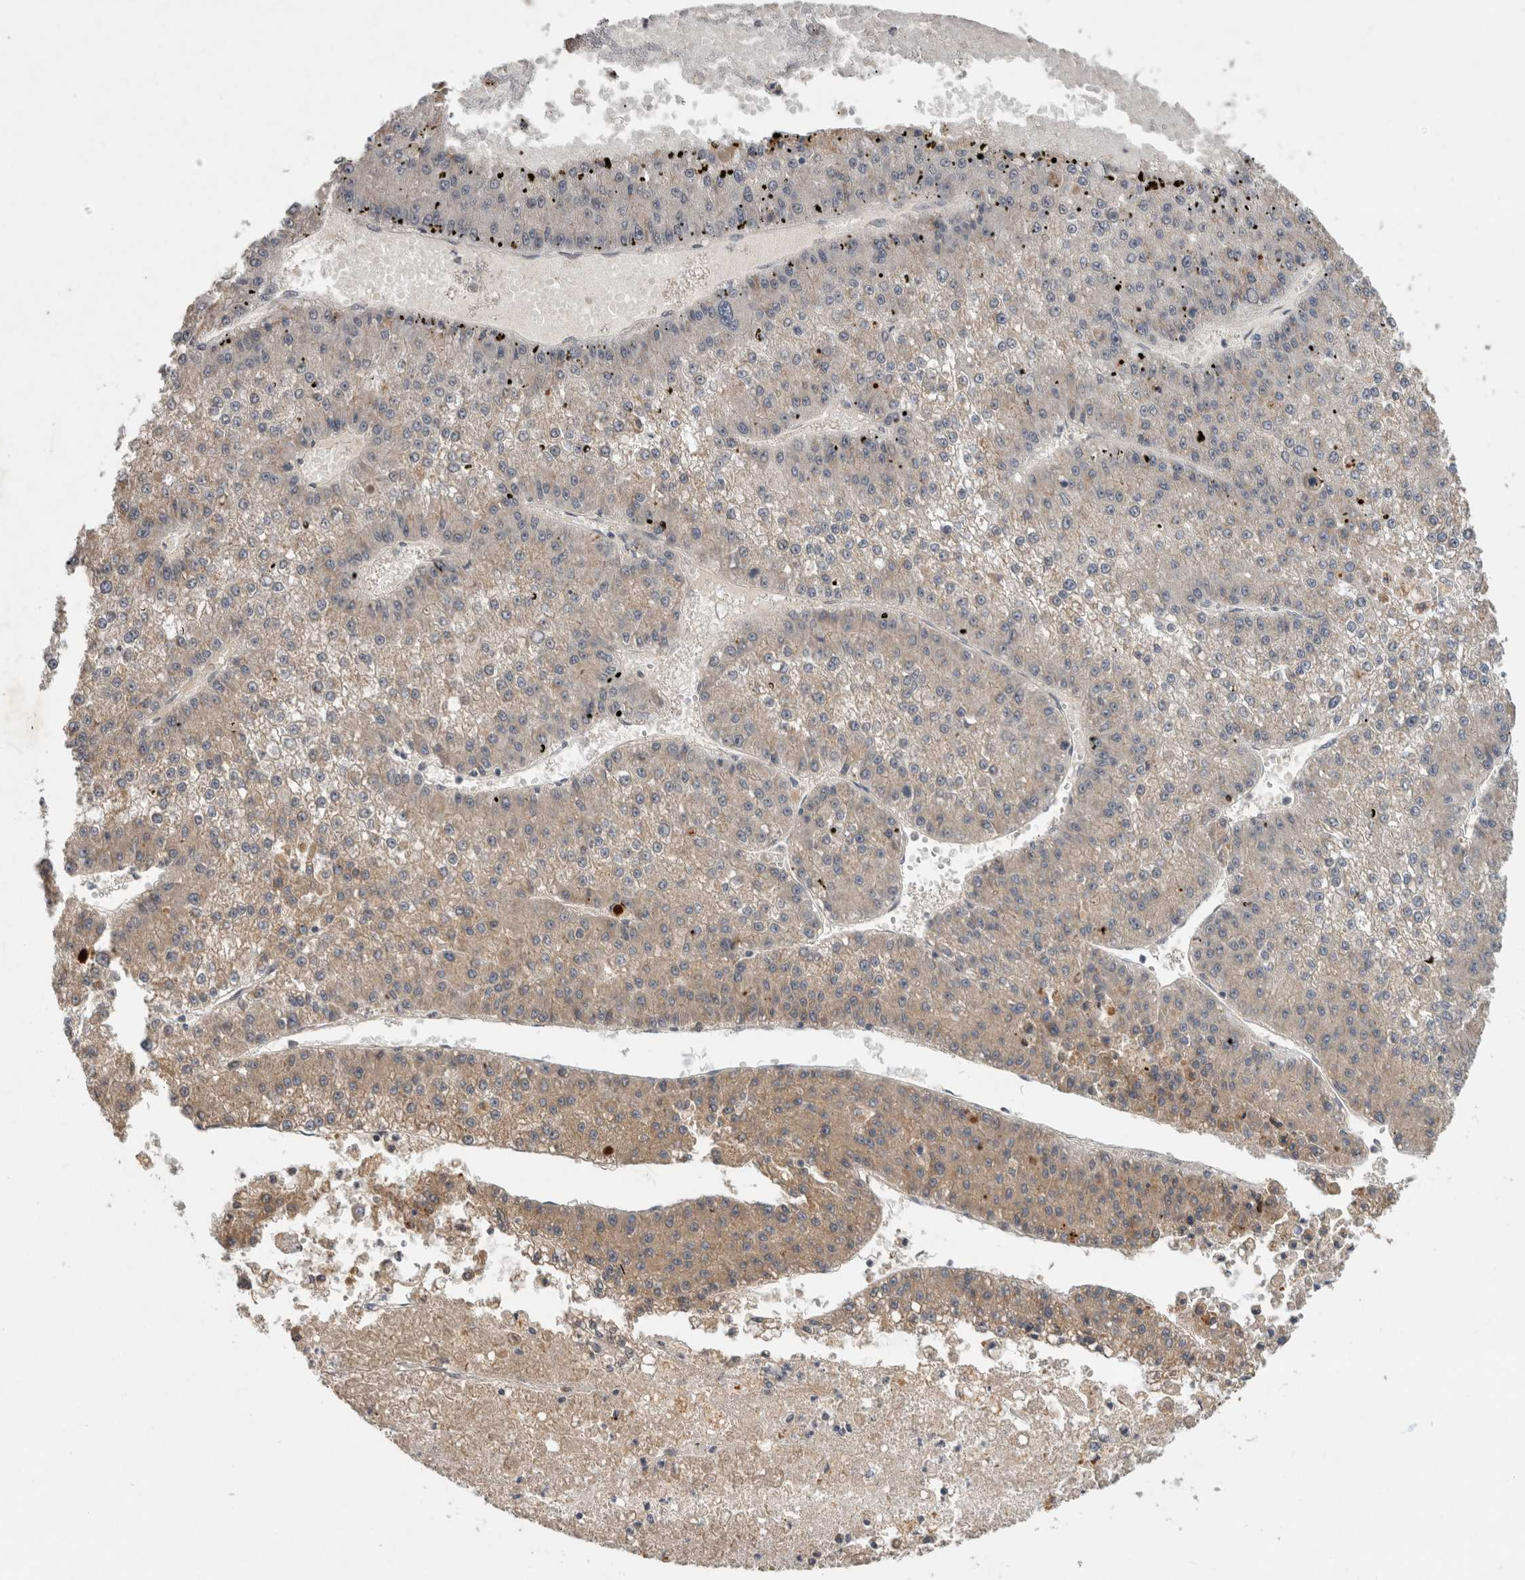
{"staining": {"intensity": "weak", "quantity": "<25%", "location": "cytoplasmic/membranous"}, "tissue": "liver cancer", "cell_type": "Tumor cells", "image_type": "cancer", "snomed": [{"axis": "morphology", "description": "Carcinoma, Hepatocellular, NOS"}, {"axis": "topography", "description": "Liver"}], "caption": "The histopathology image reveals no staining of tumor cells in liver cancer (hepatocellular carcinoma). (DAB (3,3'-diaminobenzidine) immunohistochemistry (IHC) visualized using brightfield microscopy, high magnification).", "gene": "RHPN1", "patient": {"sex": "female", "age": 73}}